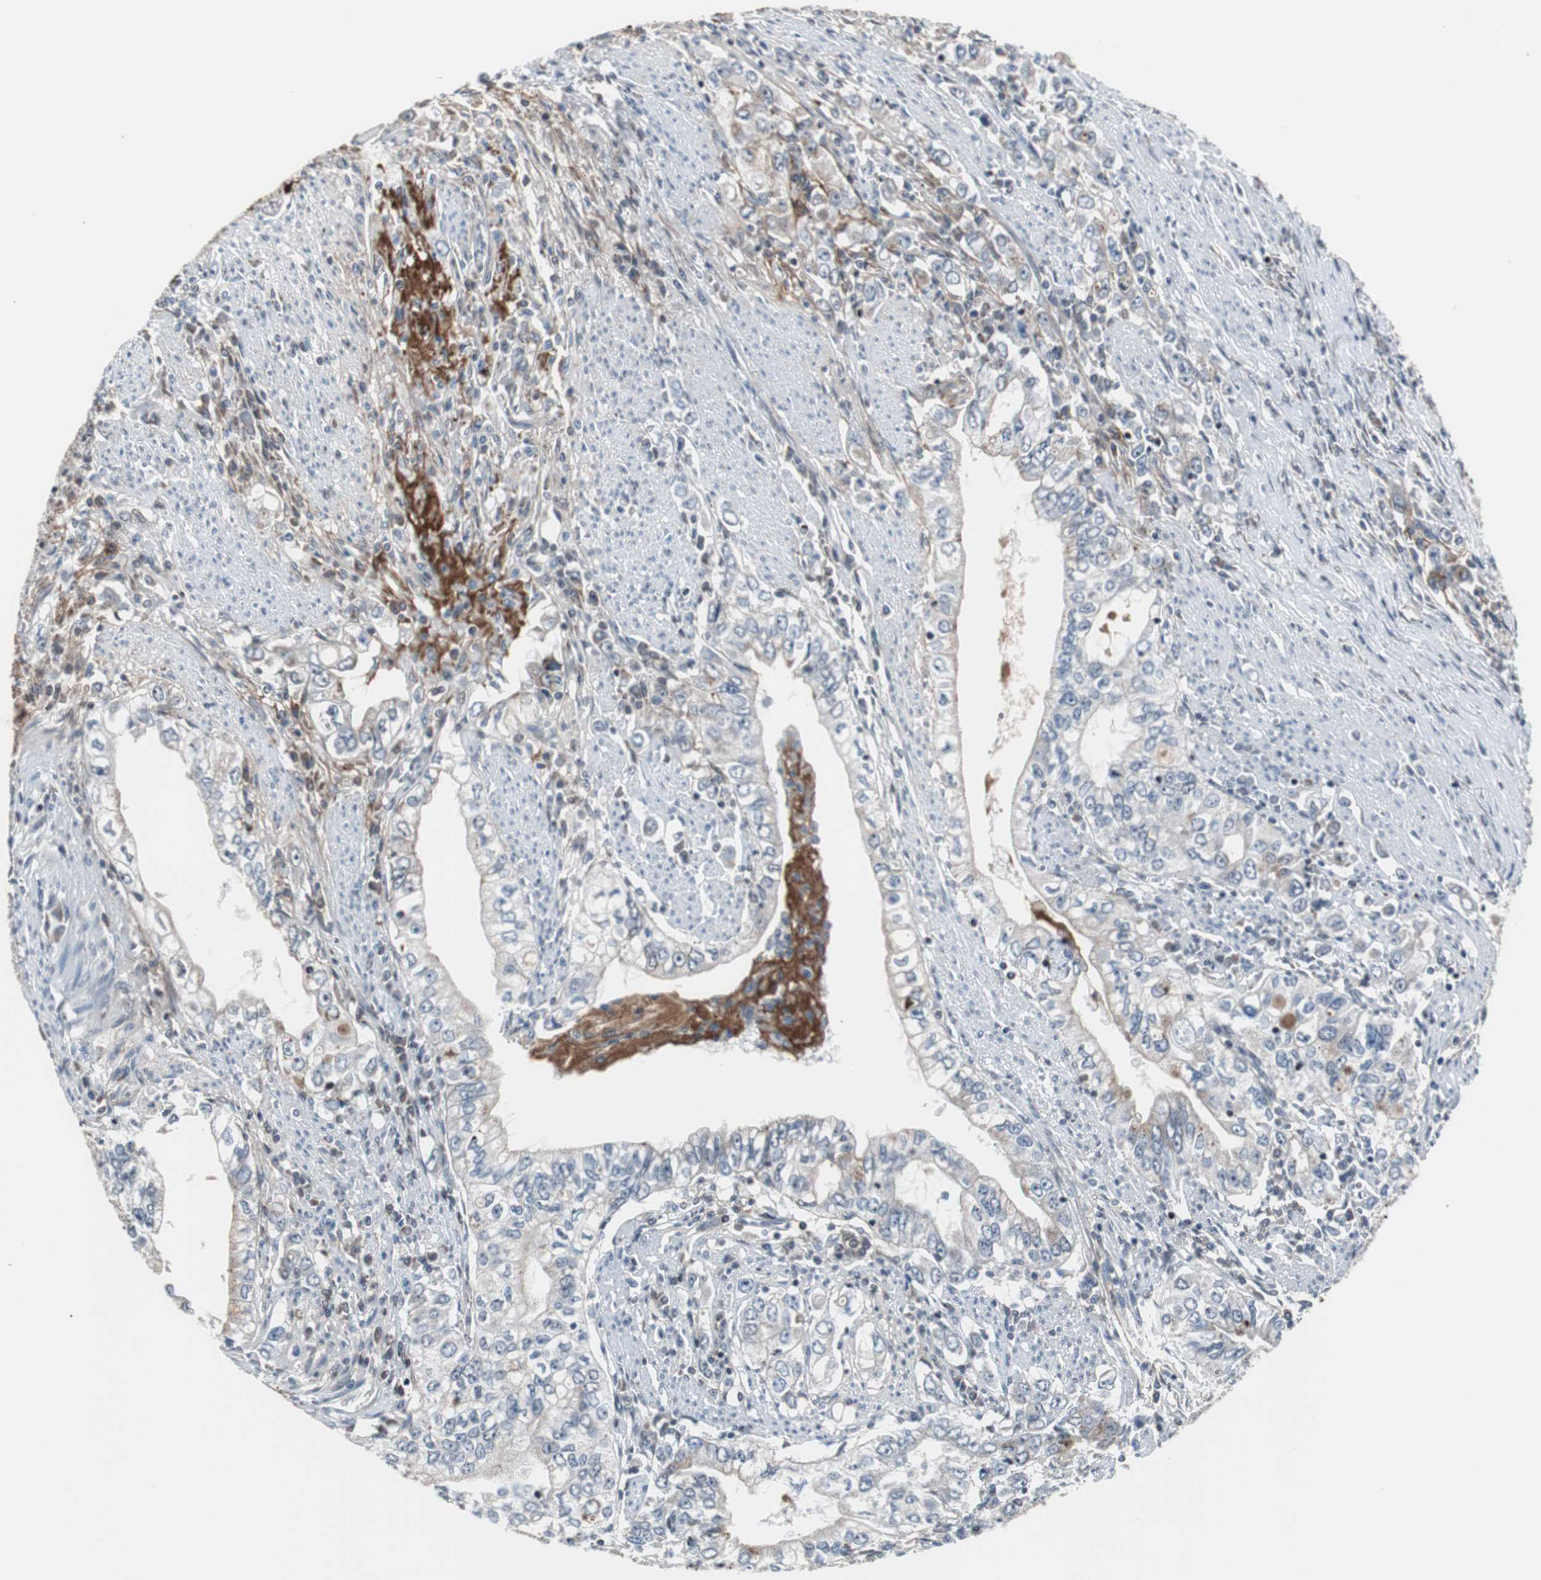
{"staining": {"intensity": "weak", "quantity": "<25%", "location": "cytoplasmic/membranous"}, "tissue": "stomach cancer", "cell_type": "Tumor cells", "image_type": "cancer", "snomed": [{"axis": "morphology", "description": "Adenocarcinoma, NOS"}, {"axis": "topography", "description": "Stomach, lower"}], "caption": "Immunohistochemistry (IHC) of stomach cancer (adenocarcinoma) exhibits no expression in tumor cells.", "gene": "ZHX2", "patient": {"sex": "female", "age": 72}}